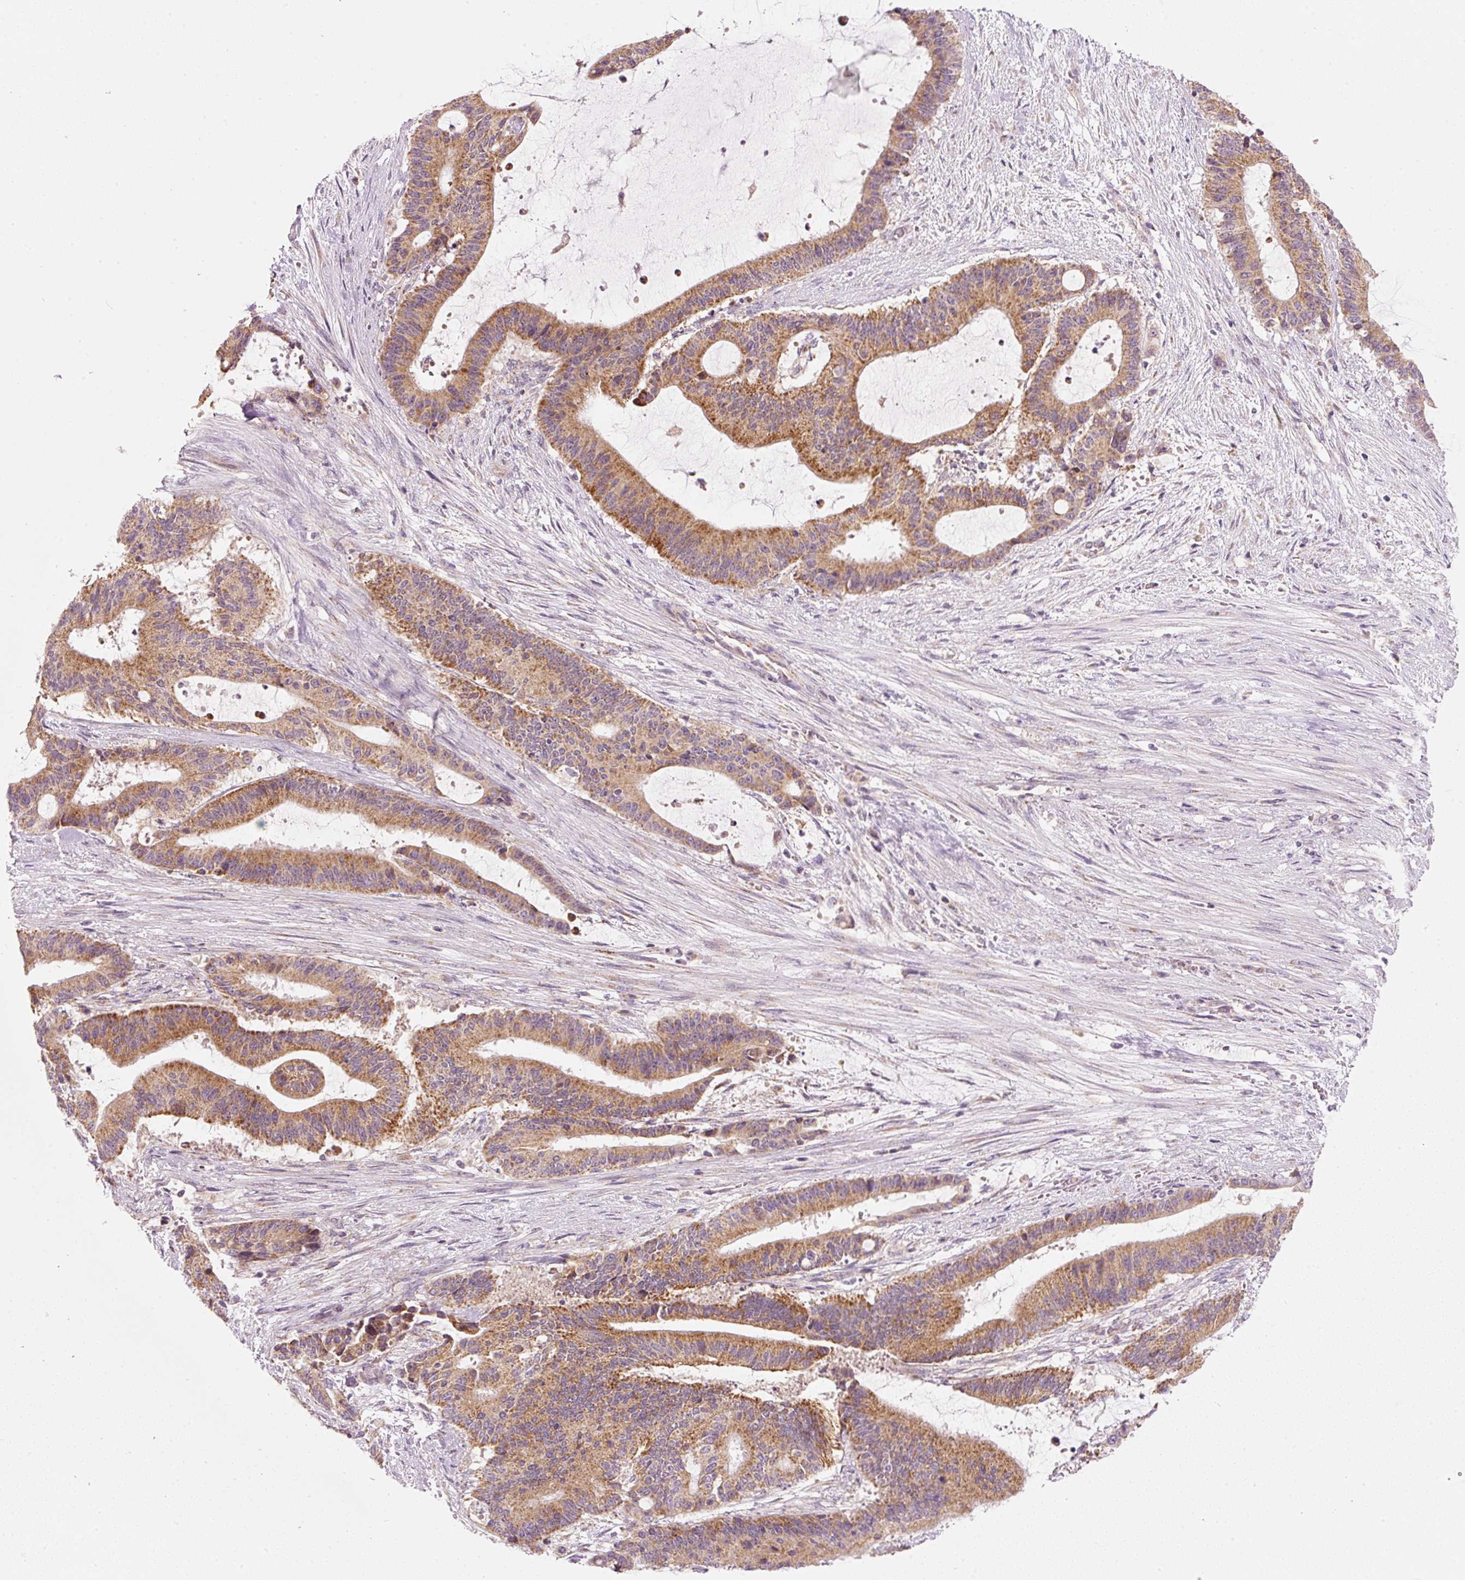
{"staining": {"intensity": "moderate", "quantity": ">75%", "location": "cytoplasmic/membranous"}, "tissue": "liver cancer", "cell_type": "Tumor cells", "image_type": "cancer", "snomed": [{"axis": "morphology", "description": "Normal tissue, NOS"}, {"axis": "morphology", "description": "Cholangiocarcinoma"}, {"axis": "topography", "description": "Liver"}, {"axis": "topography", "description": "Peripheral nerve tissue"}], "caption": "This is a photomicrograph of immunohistochemistry staining of liver cancer, which shows moderate expression in the cytoplasmic/membranous of tumor cells.", "gene": "FAM78B", "patient": {"sex": "female", "age": 73}}